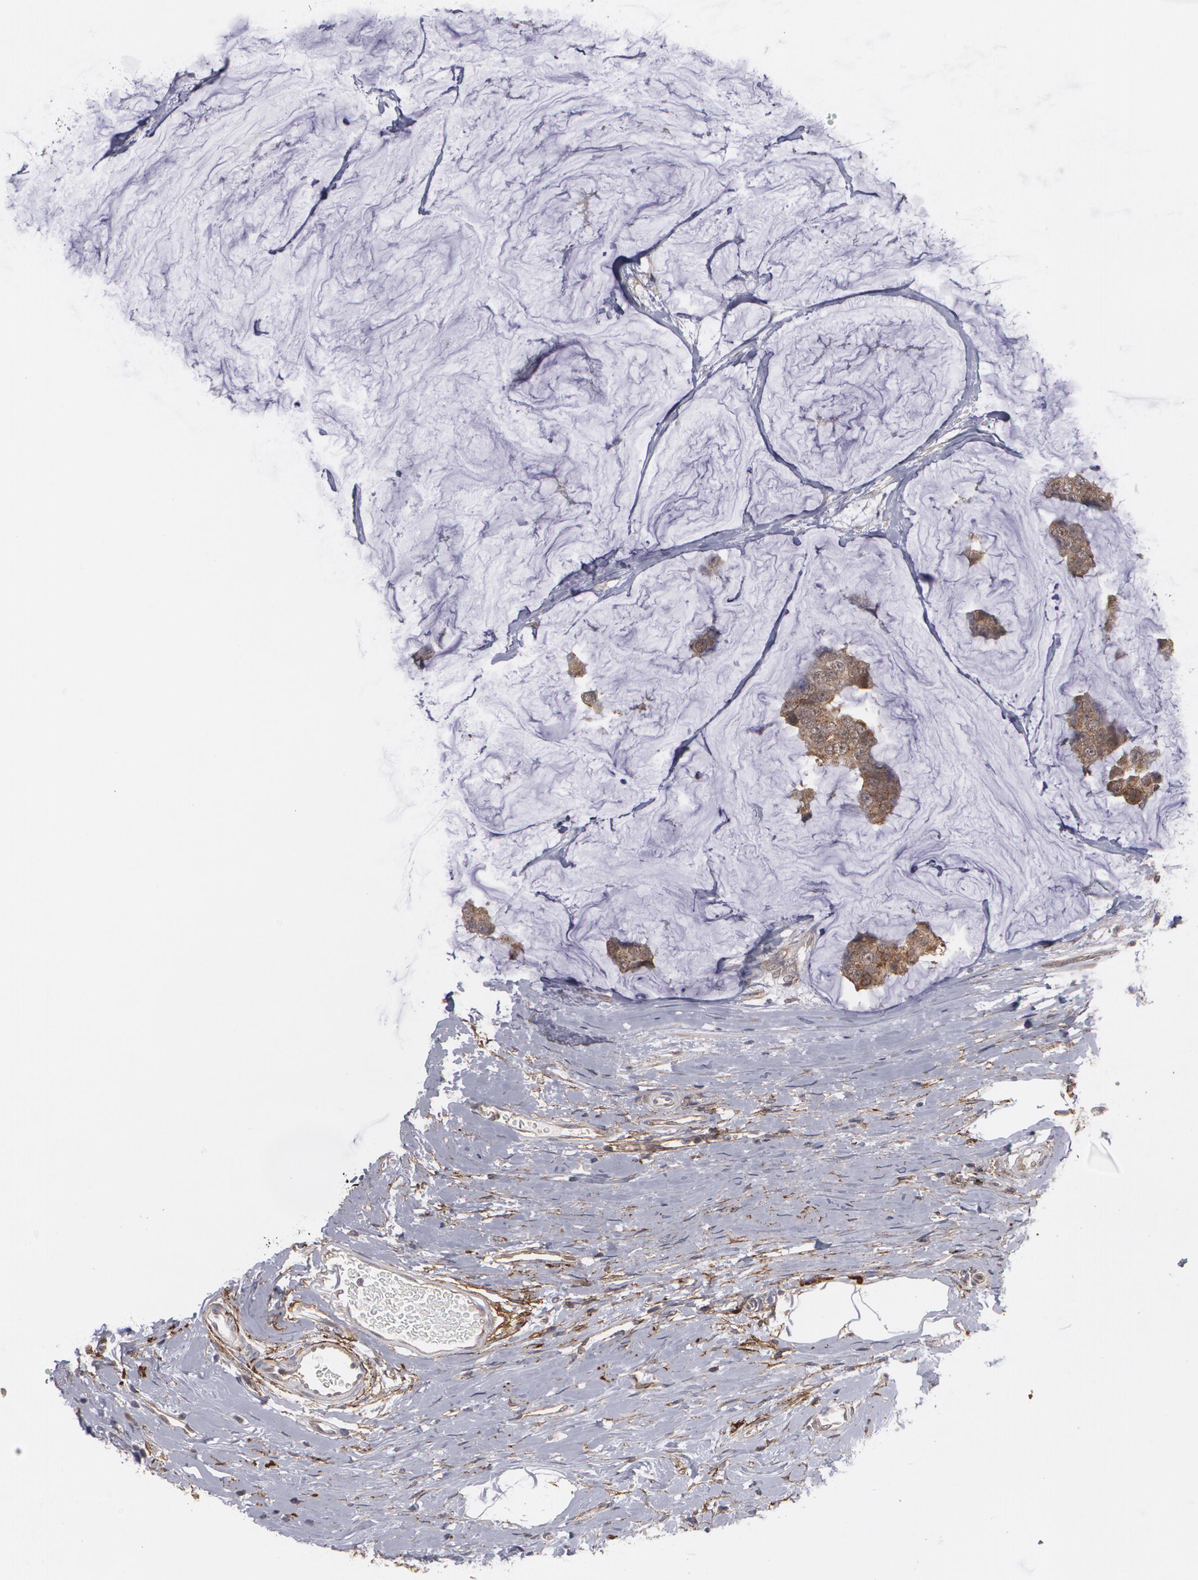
{"staining": {"intensity": "moderate", "quantity": ">75%", "location": "cytoplasmic/membranous"}, "tissue": "breast cancer", "cell_type": "Tumor cells", "image_type": "cancer", "snomed": [{"axis": "morphology", "description": "Normal tissue, NOS"}, {"axis": "morphology", "description": "Duct carcinoma"}, {"axis": "topography", "description": "Breast"}], "caption": "The micrograph reveals staining of breast cancer (infiltrating ductal carcinoma), revealing moderate cytoplasmic/membranous protein positivity (brown color) within tumor cells.", "gene": "BMP6", "patient": {"sex": "female", "age": 50}}